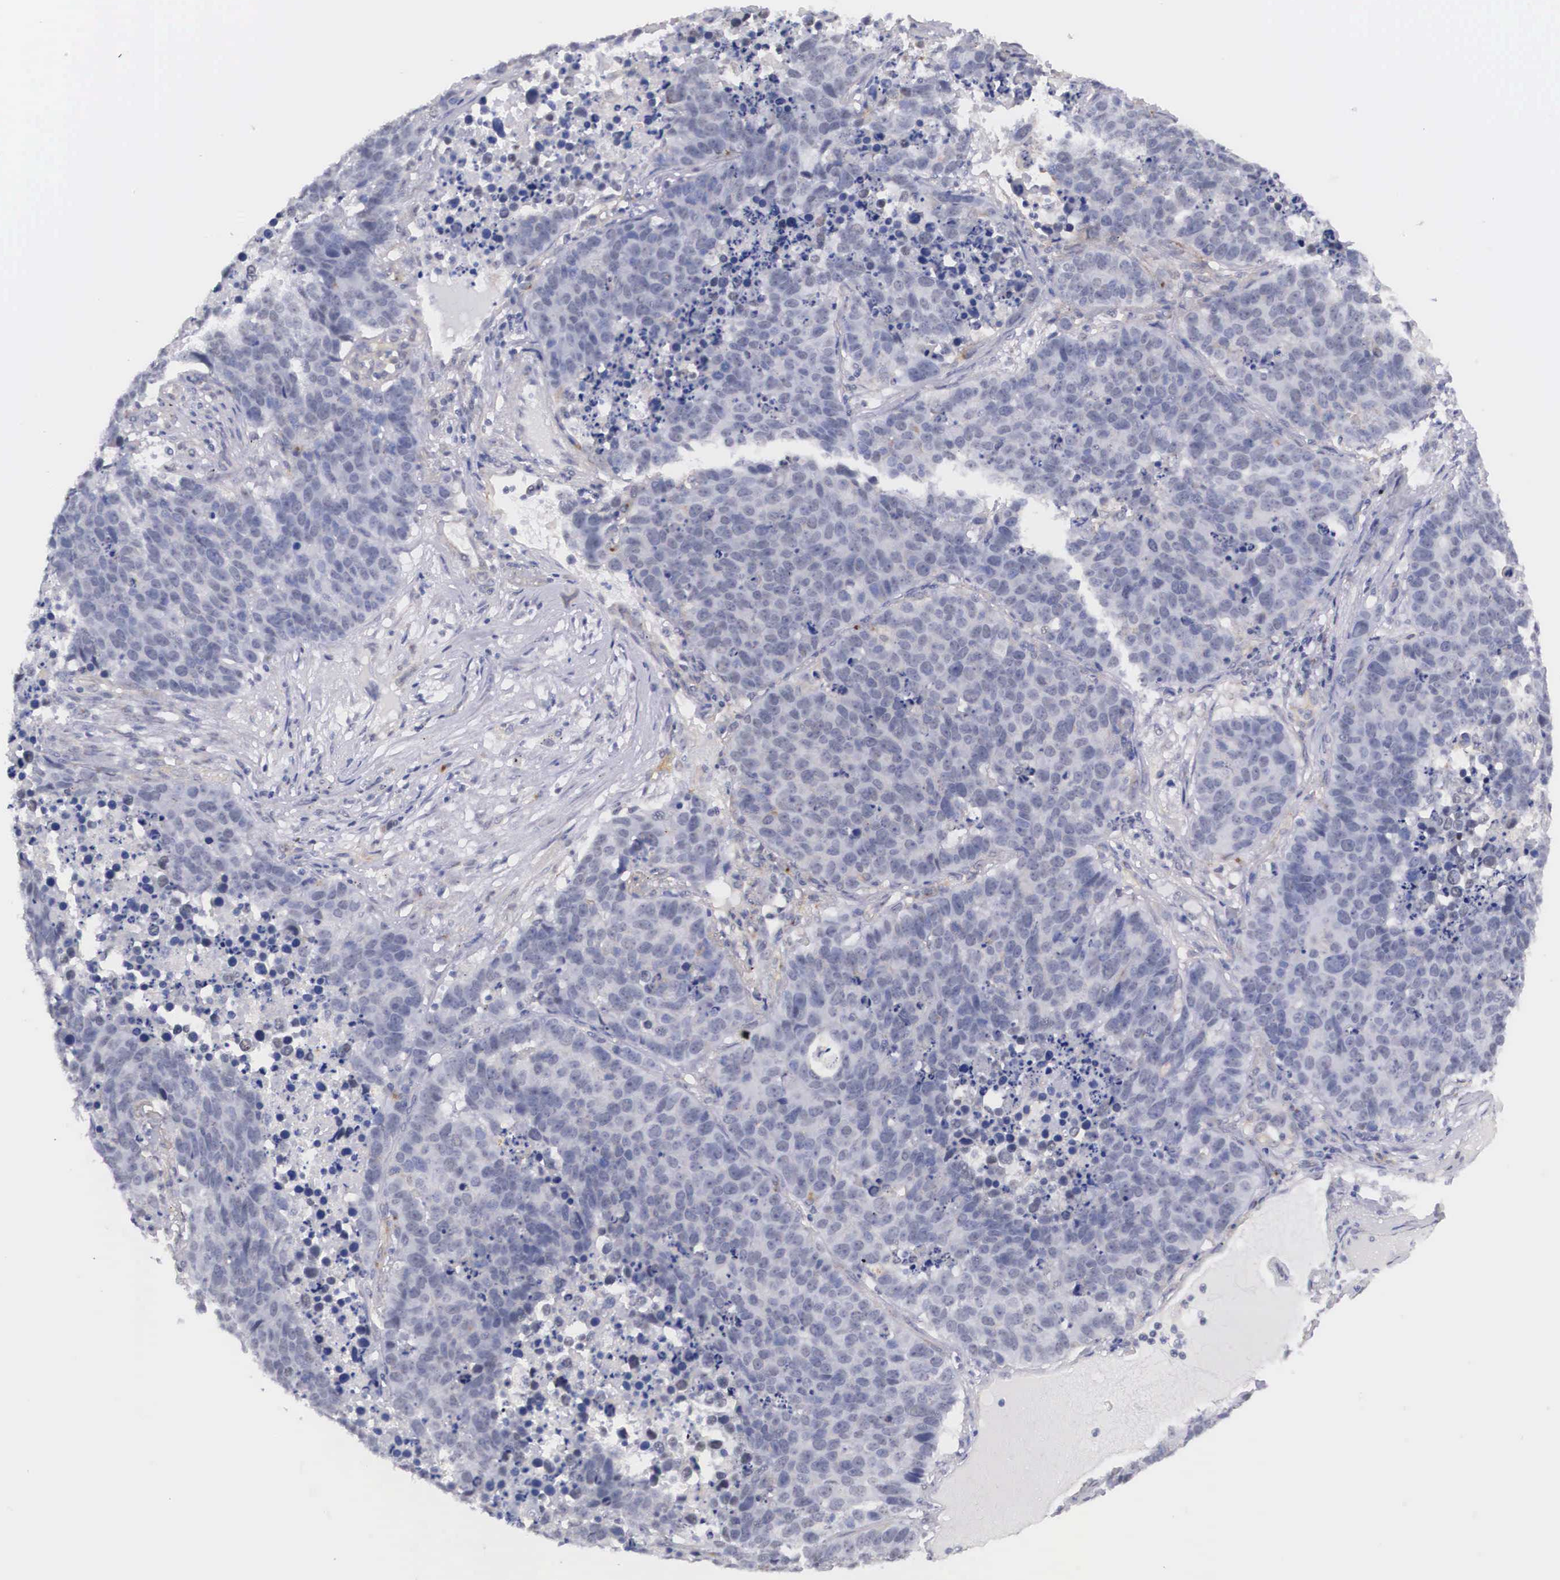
{"staining": {"intensity": "negative", "quantity": "none", "location": "none"}, "tissue": "lung cancer", "cell_type": "Tumor cells", "image_type": "cancer", "snomed": [{"axis": "morphology", "description": "Carcinoid, malignant, NOS"}, {"axis": "topography", "description": "Lung"}], "caption": "High magnification brightfield microscopy of lung carcinoid (malignant) stained with DAB (brown) and counterstained with hematoxylin (blue): tumor cells show no significant expression.", "gene": "NR4A2", "patient": {"sex": "male", "age": 60}}